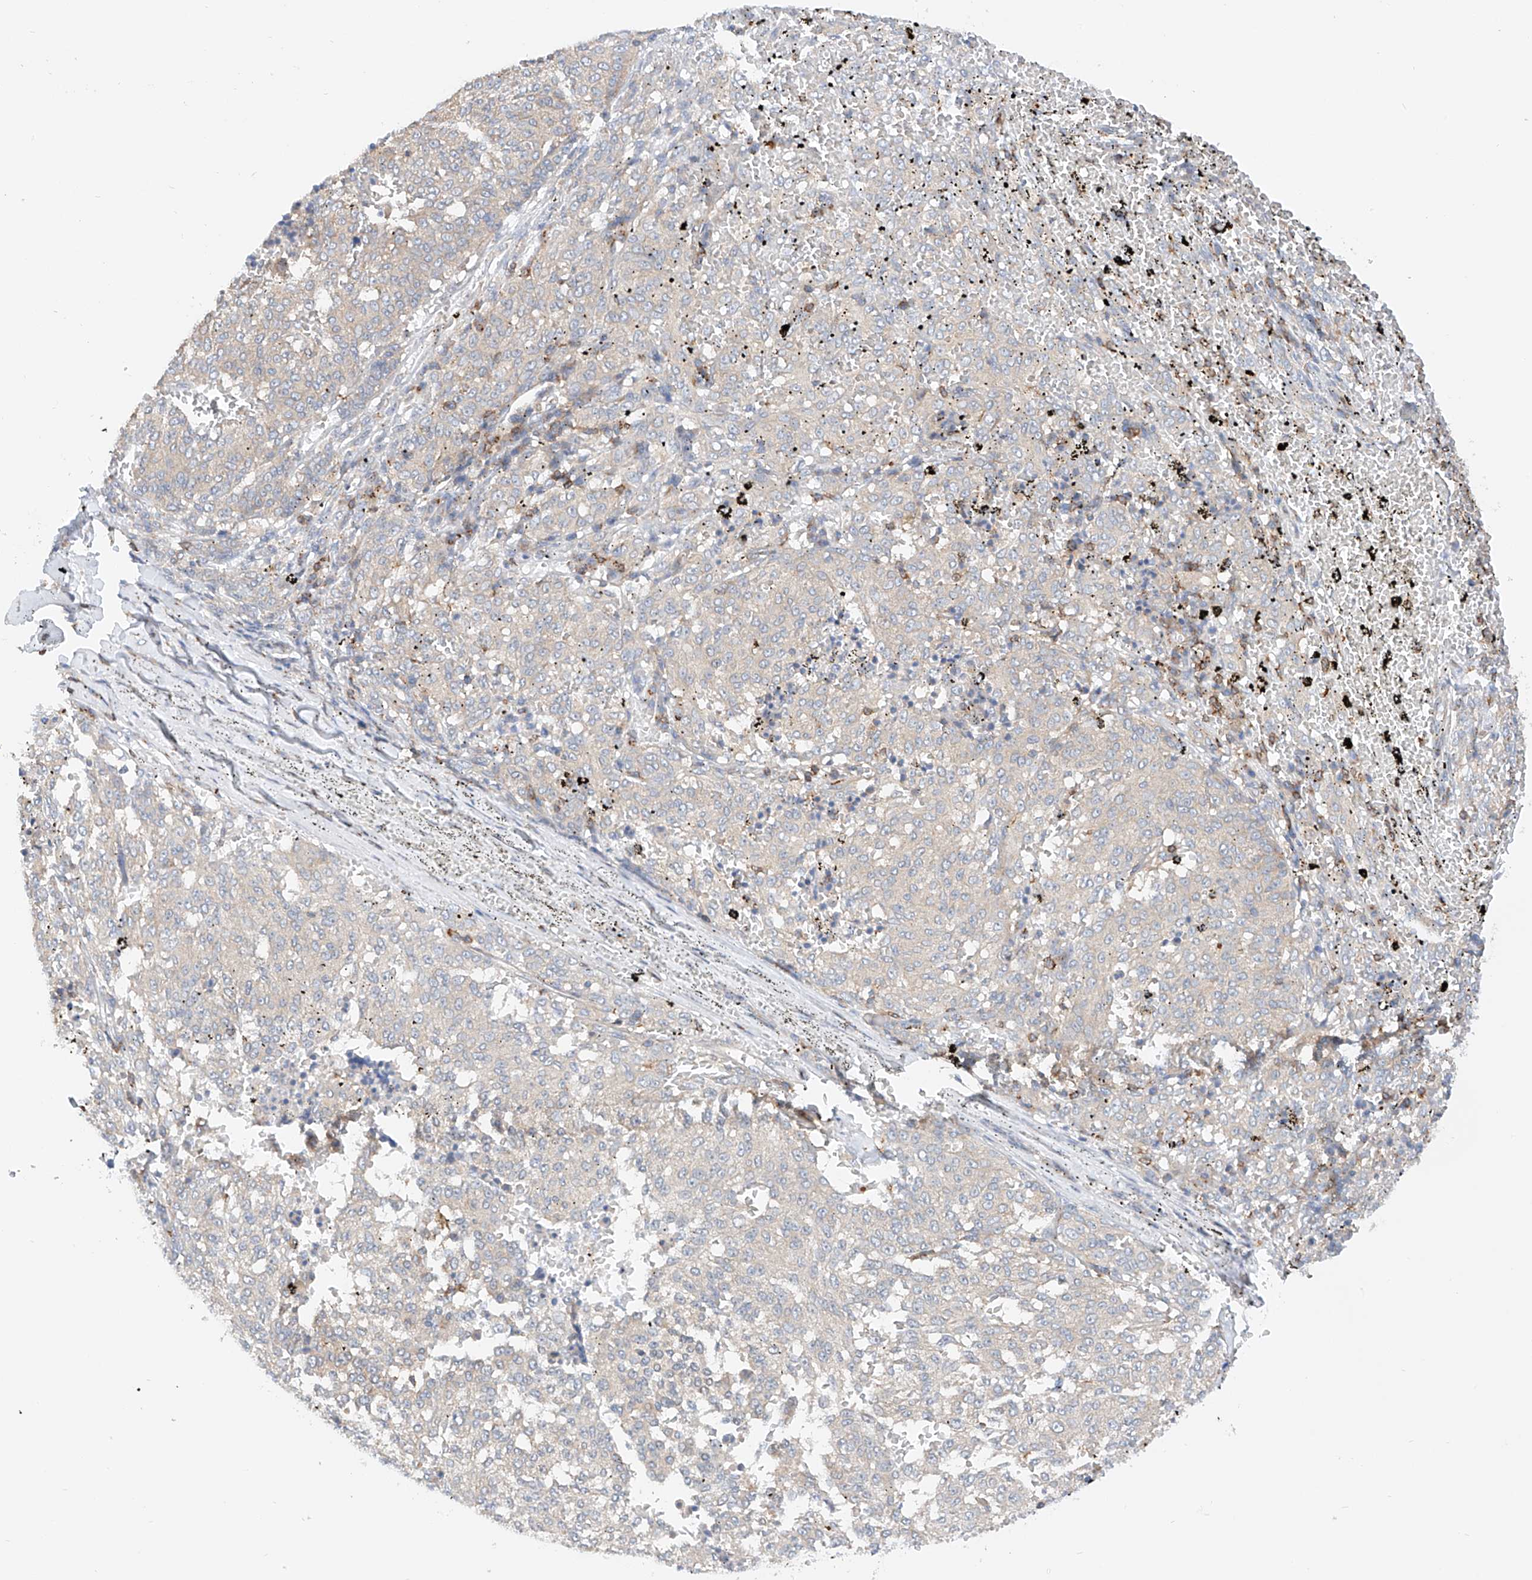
{"staining": {"intensity": "negative", "quantity": "none", "location": "none"}, "tissue": "melanoma", "cell_type": "Tumor cells", "image_type": "cancer", "snomed": [{"axis": "morphology", "description": "Malignant melanoma, NOS"}, {"axis": "topography", "description": "Skin"}], "caption": "Melanoma was stained to show a protein in brown. There is no significant positivity in tumor cells. The staining is performed using DAB brown chromogen with nuclei counter-stained in using hematoxylin.", "gene": "MFN2", "patient": {"sex": "female", "age": 72}}